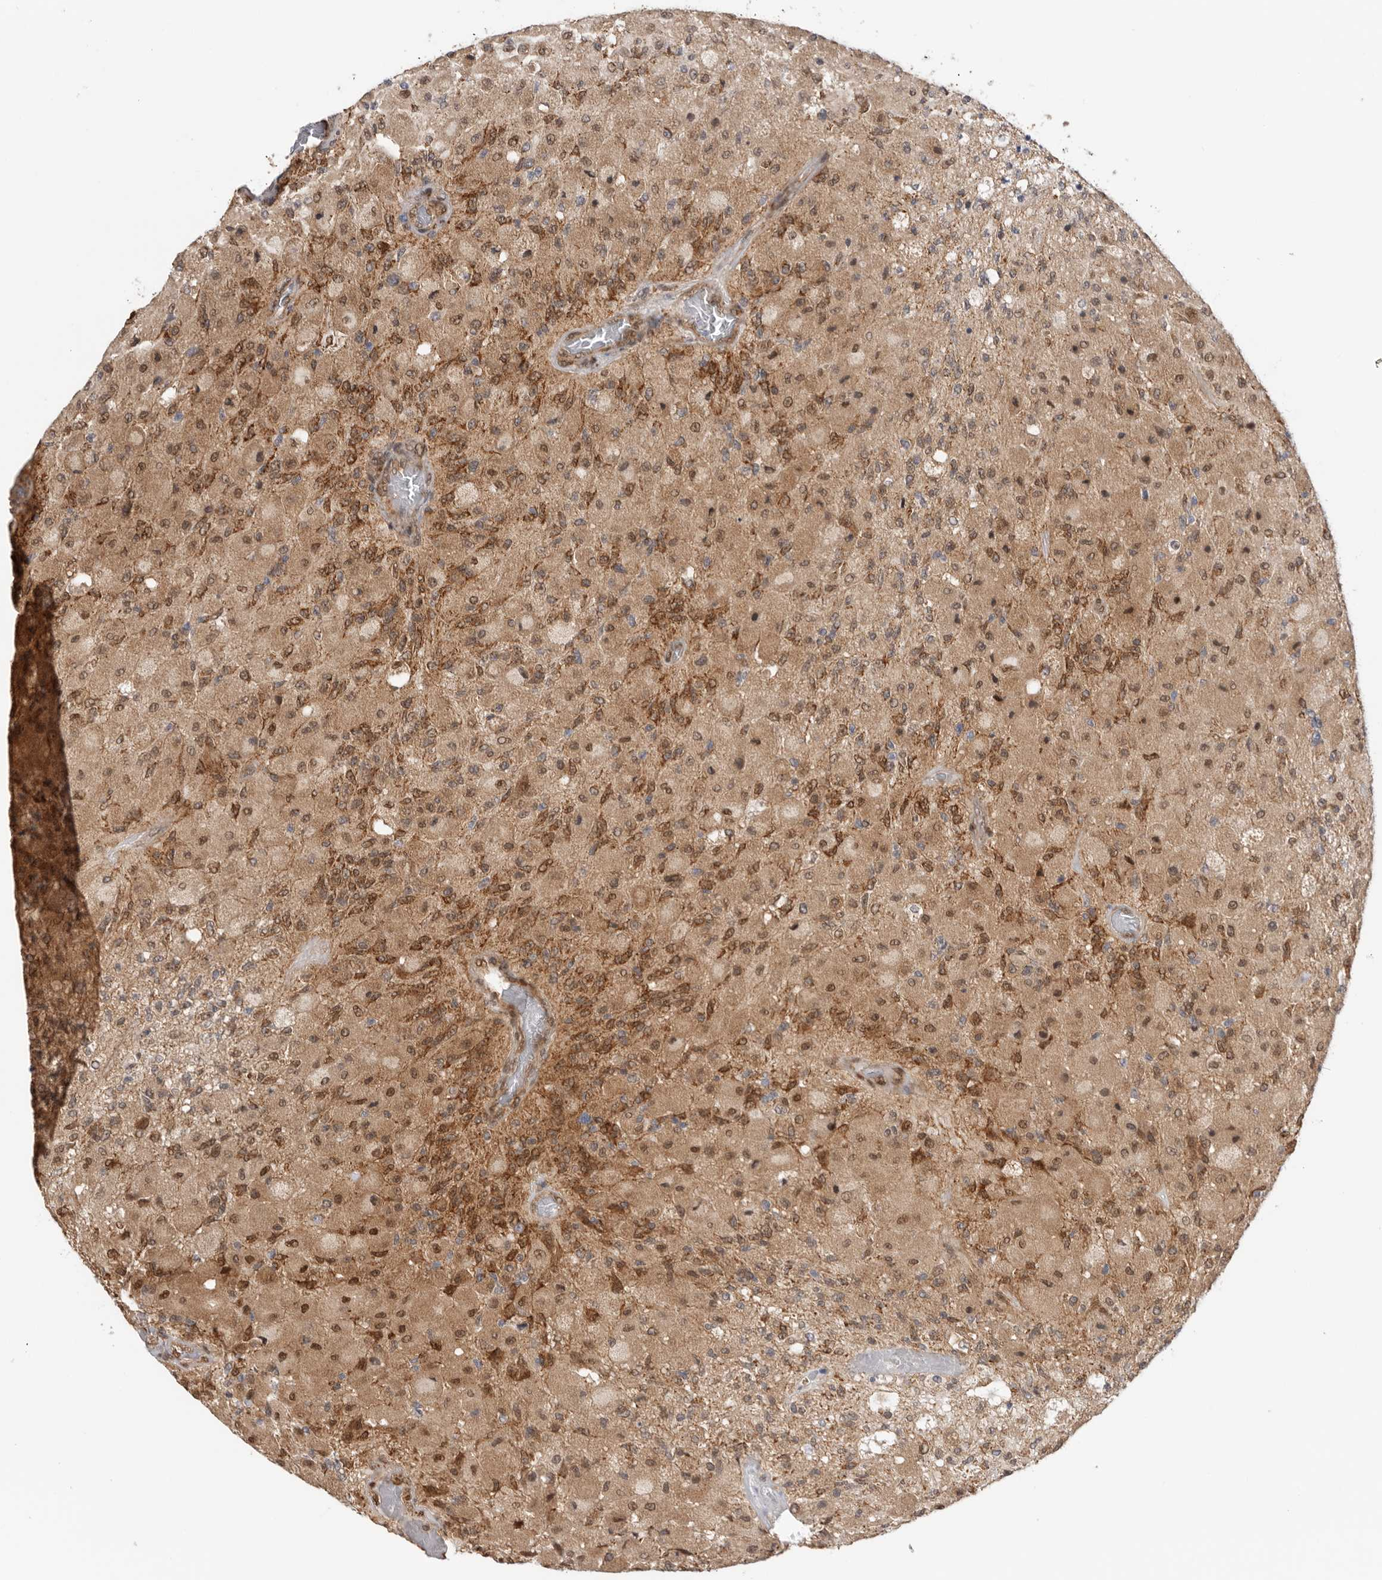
{"staining": {"intensity": "moderate", "quantity": "25%-75%", "location": "cytoplasmic/membranous,nuclear"}, "tissue": "glioma", "cell_type": "Tumor cells", "image_type": "cancer", "snomed": [{"axis": "morphology", "description": "Normal tissue, NOS"}, {"axis": "morphology", "description": "Glioma, malignant, High grade"}, {"axis": "topography", "description": "Cerebral cortex"}], "caption": "The micrograph reveals staining of glioma, revealing moderate cytoplasmic/membranous and nuclear protein expression (brown color) within tumor cells. The staining was performed using DAB (3,3'-diaminobenzidine) to visualize the protein expression in brown, while the nuclei were stained in blue with hematoxylin (Magnification: 20x).", "gene": "DCAF8", "patient": {"sex": "male", "age": 77}}